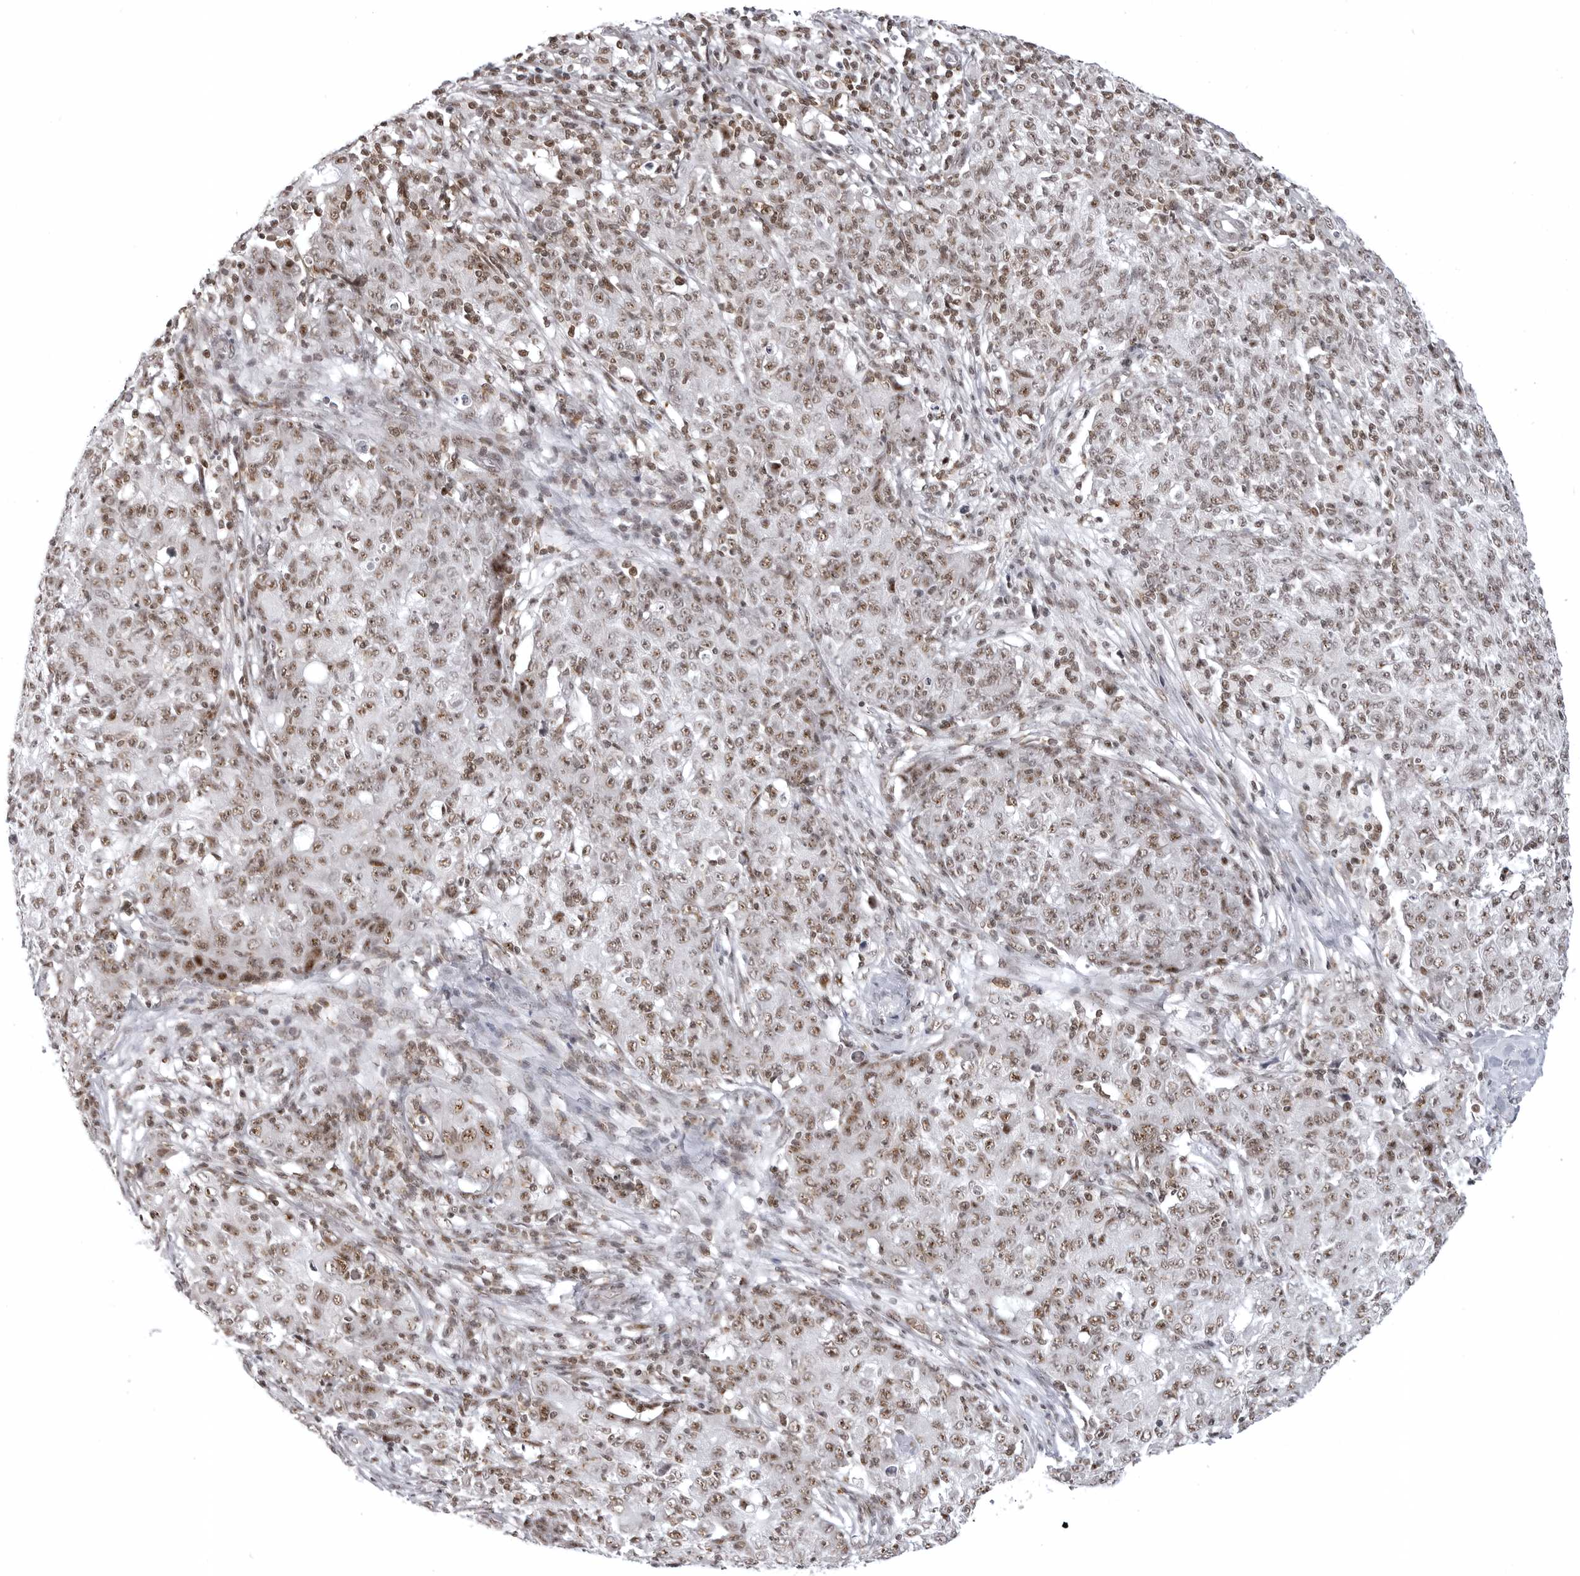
{"staining": {"intensity": "weak", "quantity": ">75%", "location": "nuclear"}, "tissue": "ovarian cancer", "cell_type": "Tumor cells", "image_type": "cancer", "snomed": [{"axis": "morphology", "description": "Carcinoma, endometroid"}, {"axis": "topography", "description": "Ovary"}], "caption": "This is a photomicrograph of IHC staining of ovarian cancer (endometroid carcinoma), which shows weak staining in the nuclear of tumor cells.", "gene": "WRAP53", "patient": {"sex": "female", "age": 42}}